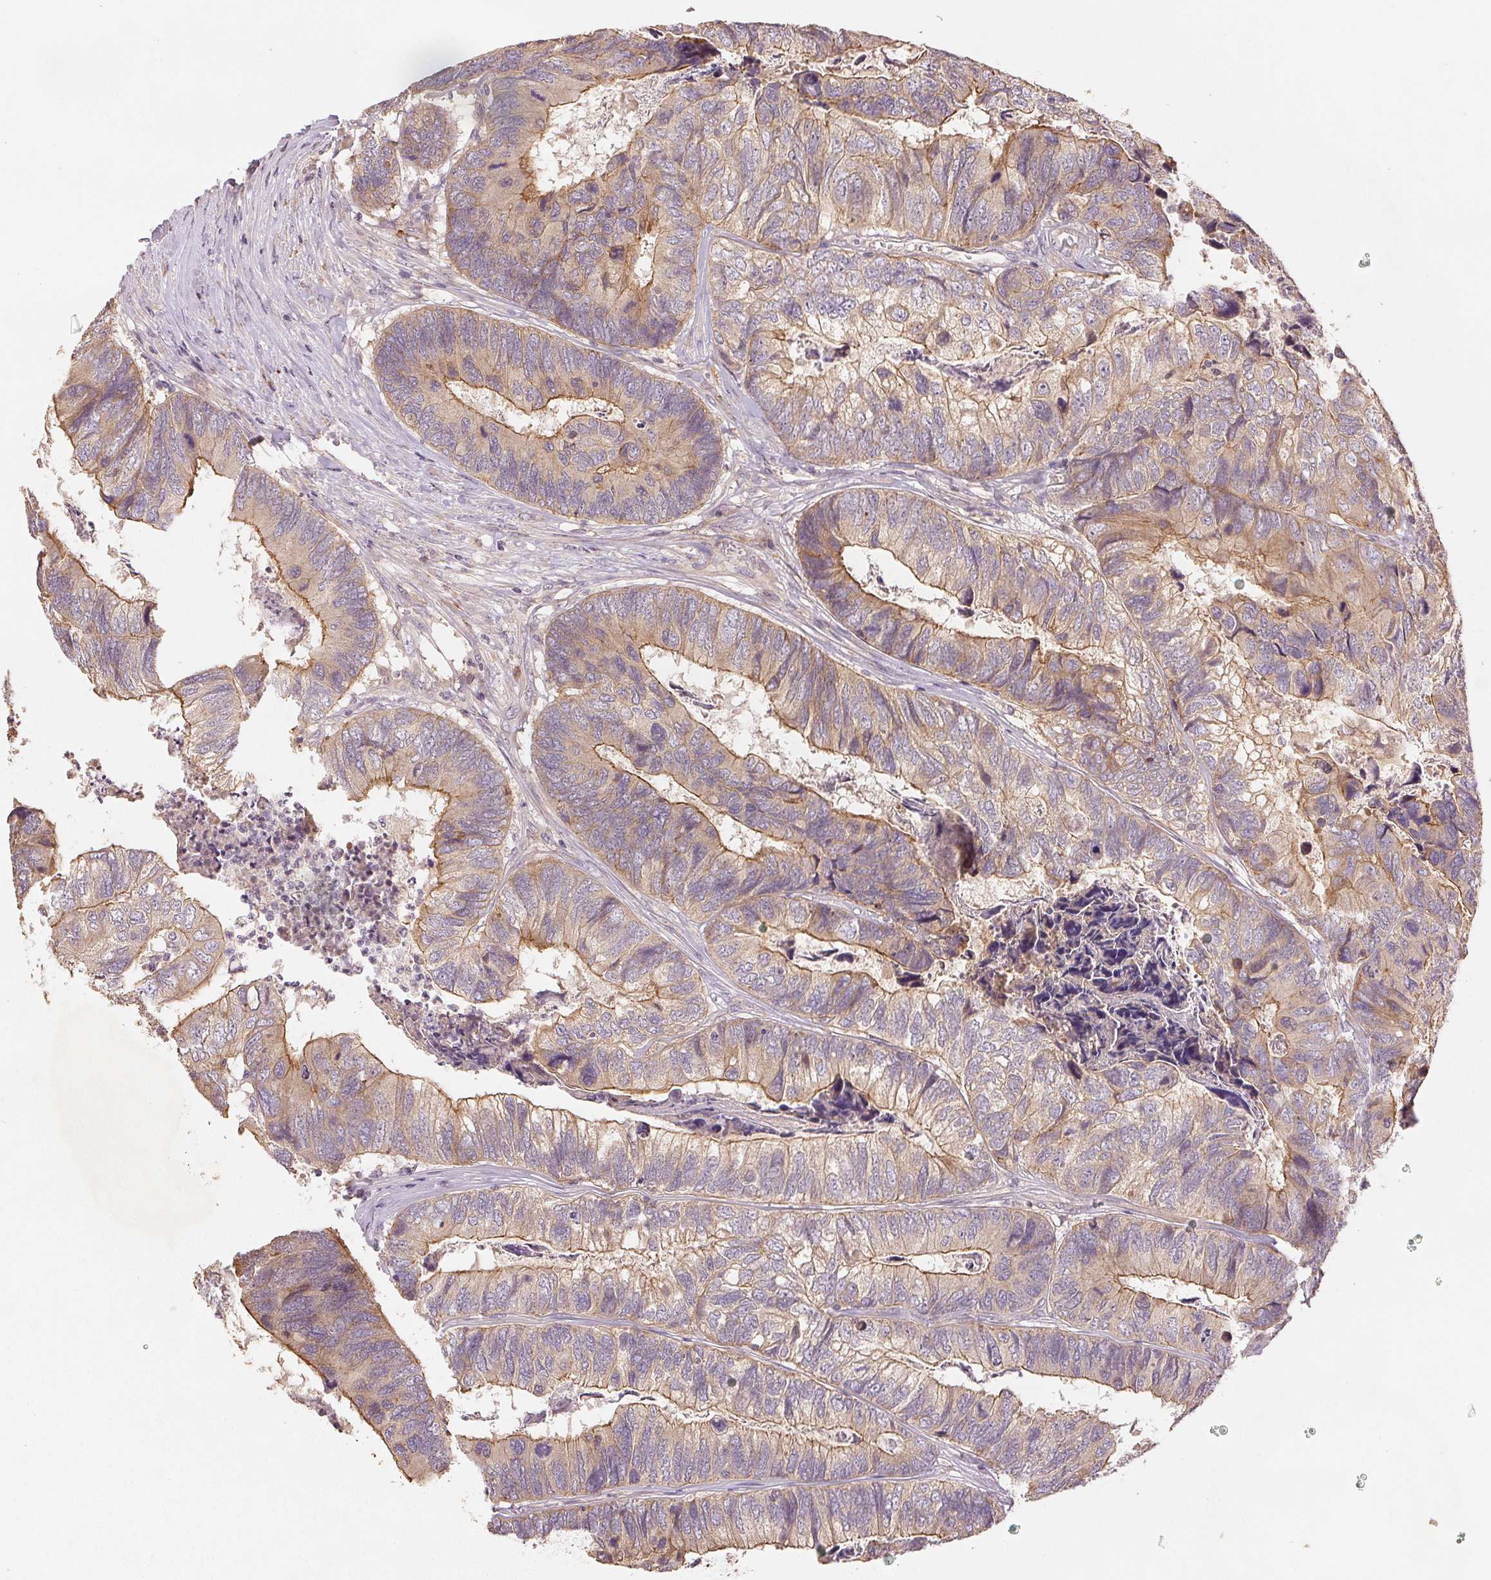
{"staining": {"intensity": "moderate", "quantity": "25%-75%", "location": "cytoplasmic/membranous"}, "tissue": "colorectal cancer", "cell_type": "Tumor cells", "image_type": "cancer", "snomed": [{"axis": "morphology", "description": "Adenocarcinoma, NOS"}, {"axis": "topography", "description": "Colon"}], "caption": "Human colorectal cancer stained for a protein (brown) reveals moderate cytoplasmic/membranous positive staining in about 25%-75% of tumor cells.", "gene": "YIF1B", "patient": {"sex": "female", "age": 67}}